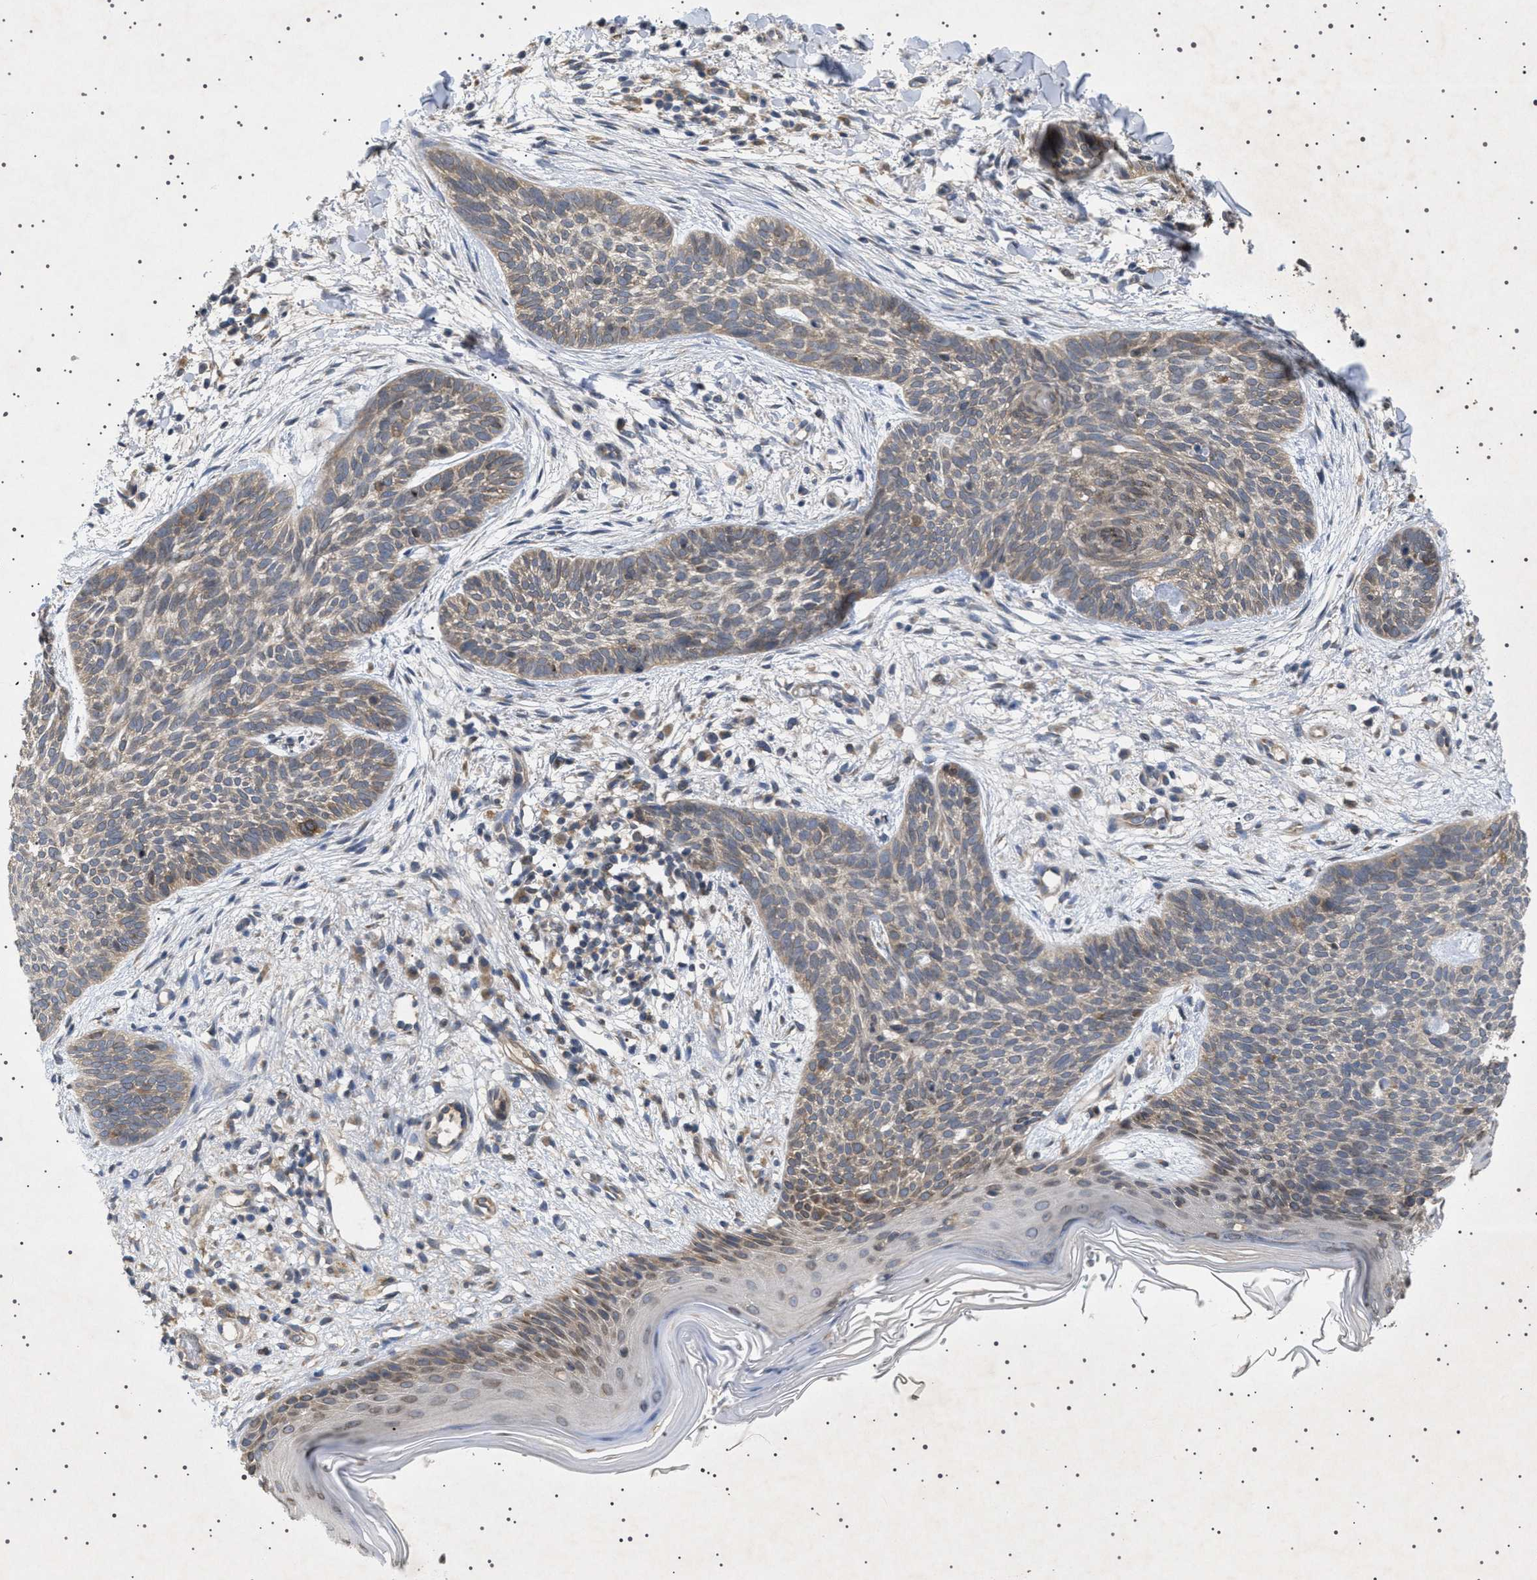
{"staining": {"intensity": "weak", "quantity": ">75%", "location": "cytoplasmic/membranous"}, "tissue": "skin cancer", "cell_type": "Tumor cells", "image_type": "cancer", "snomed": [{"axis": "morphology", "description": "Basal cell carcinoma"}, {"axis": "topography", "description": "Skin"}], "caption": "Weak cytoplasmic/membranous positivity for a protein is seen in about >75% of tumor cells of basal cell carcinoma (skin) using immunohistochemistry (IHC).", "gene": "NUP93", "patient": {"sex": "female", "age": 59}}